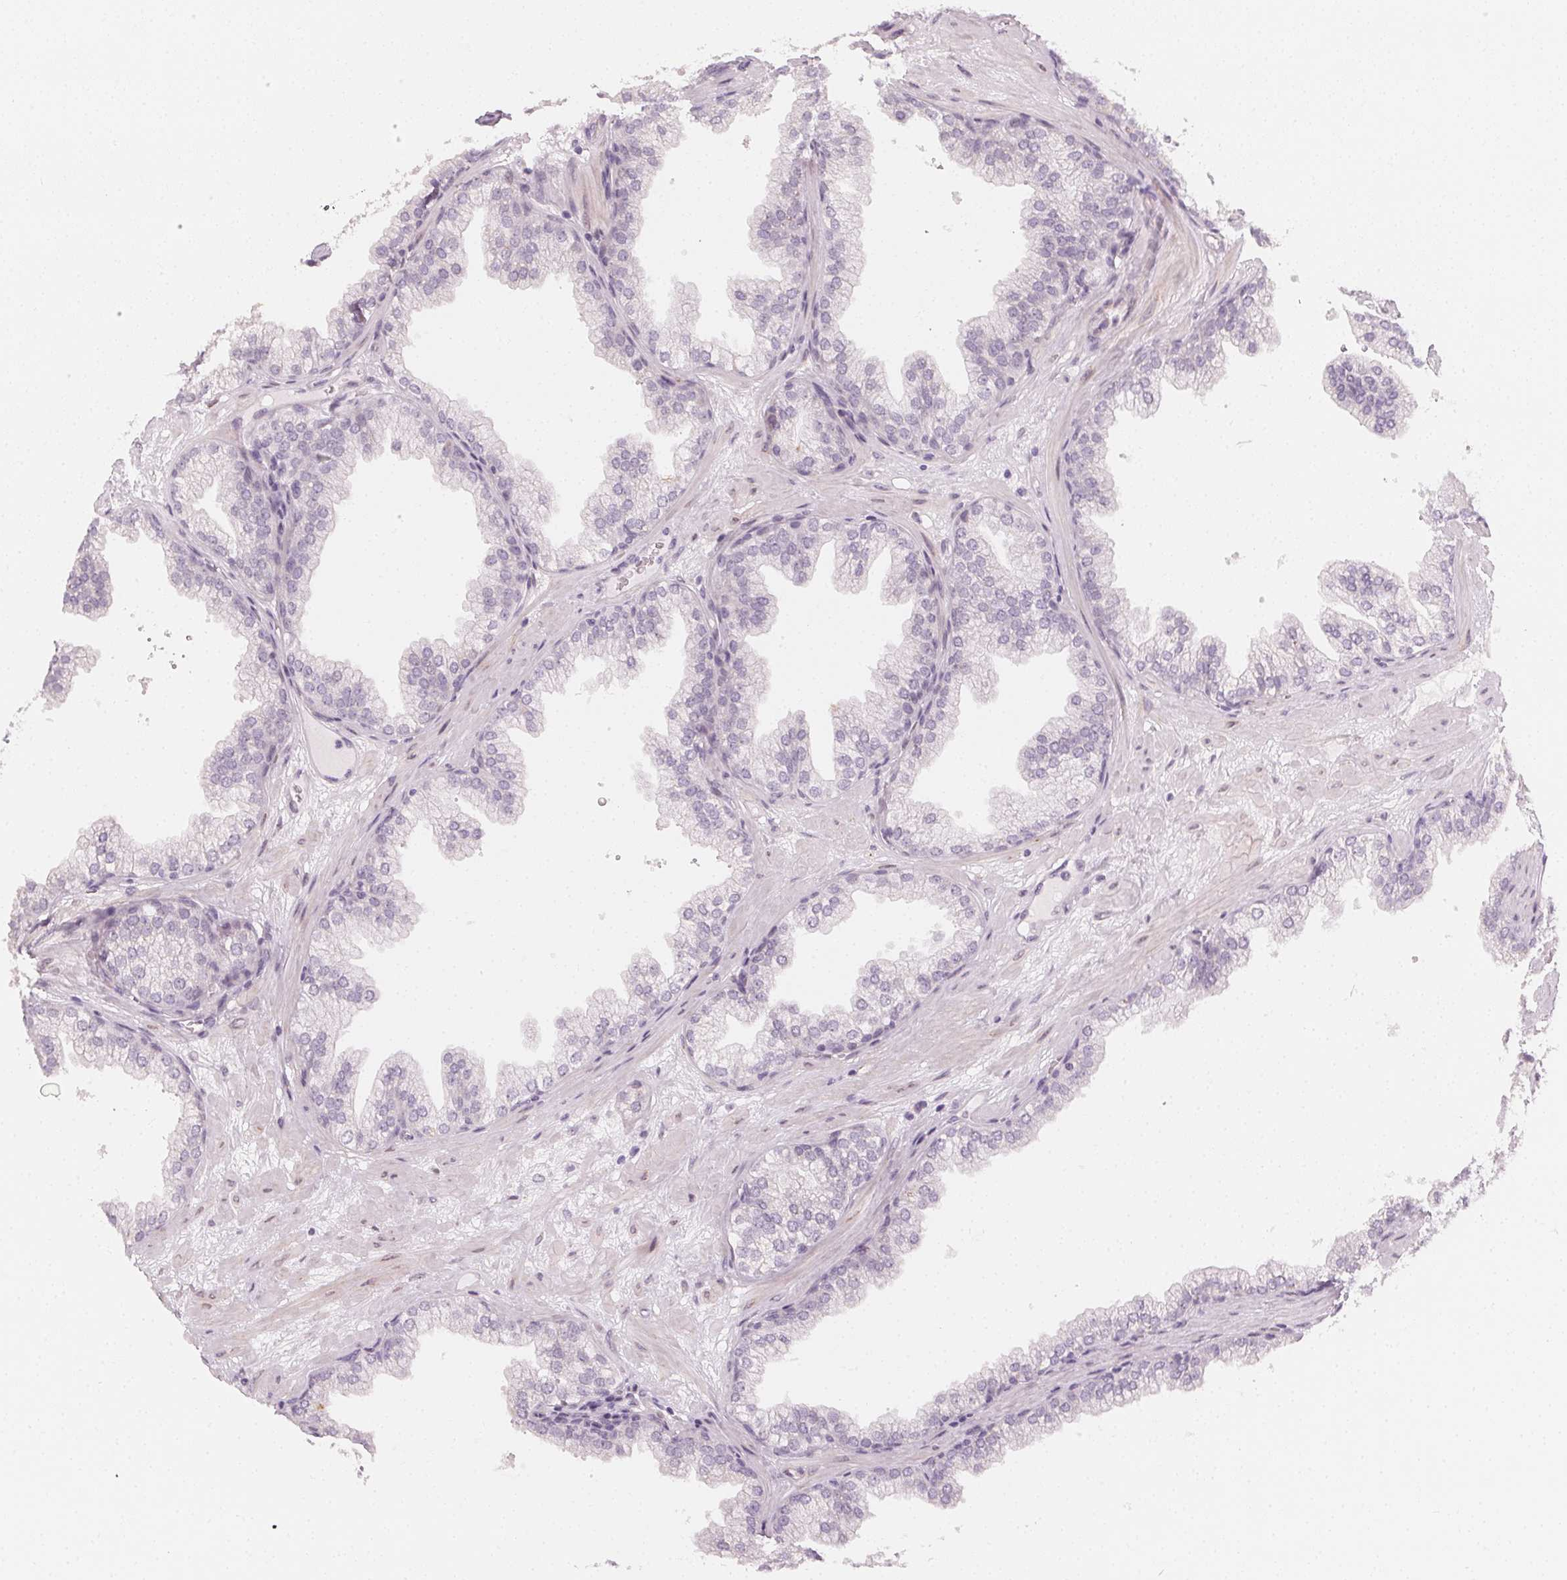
{"staining": {"intensity": "negative", "quantity": "none", "location": "none"}, "tissue": "prostate", "cell_type": "Glandular cells", "image_type": "normal", "snomed": [{"axis": "morphology", "description": "Normal tissue, NOS"}, {"axis": "topography", "description": "Prostate"}], "caption": "Micrograph shows no significant protein positivity in glandular cells of unremarkable prostate.", "gene": "CCDC96", "patient": {"sex": "male", "age": 37}}